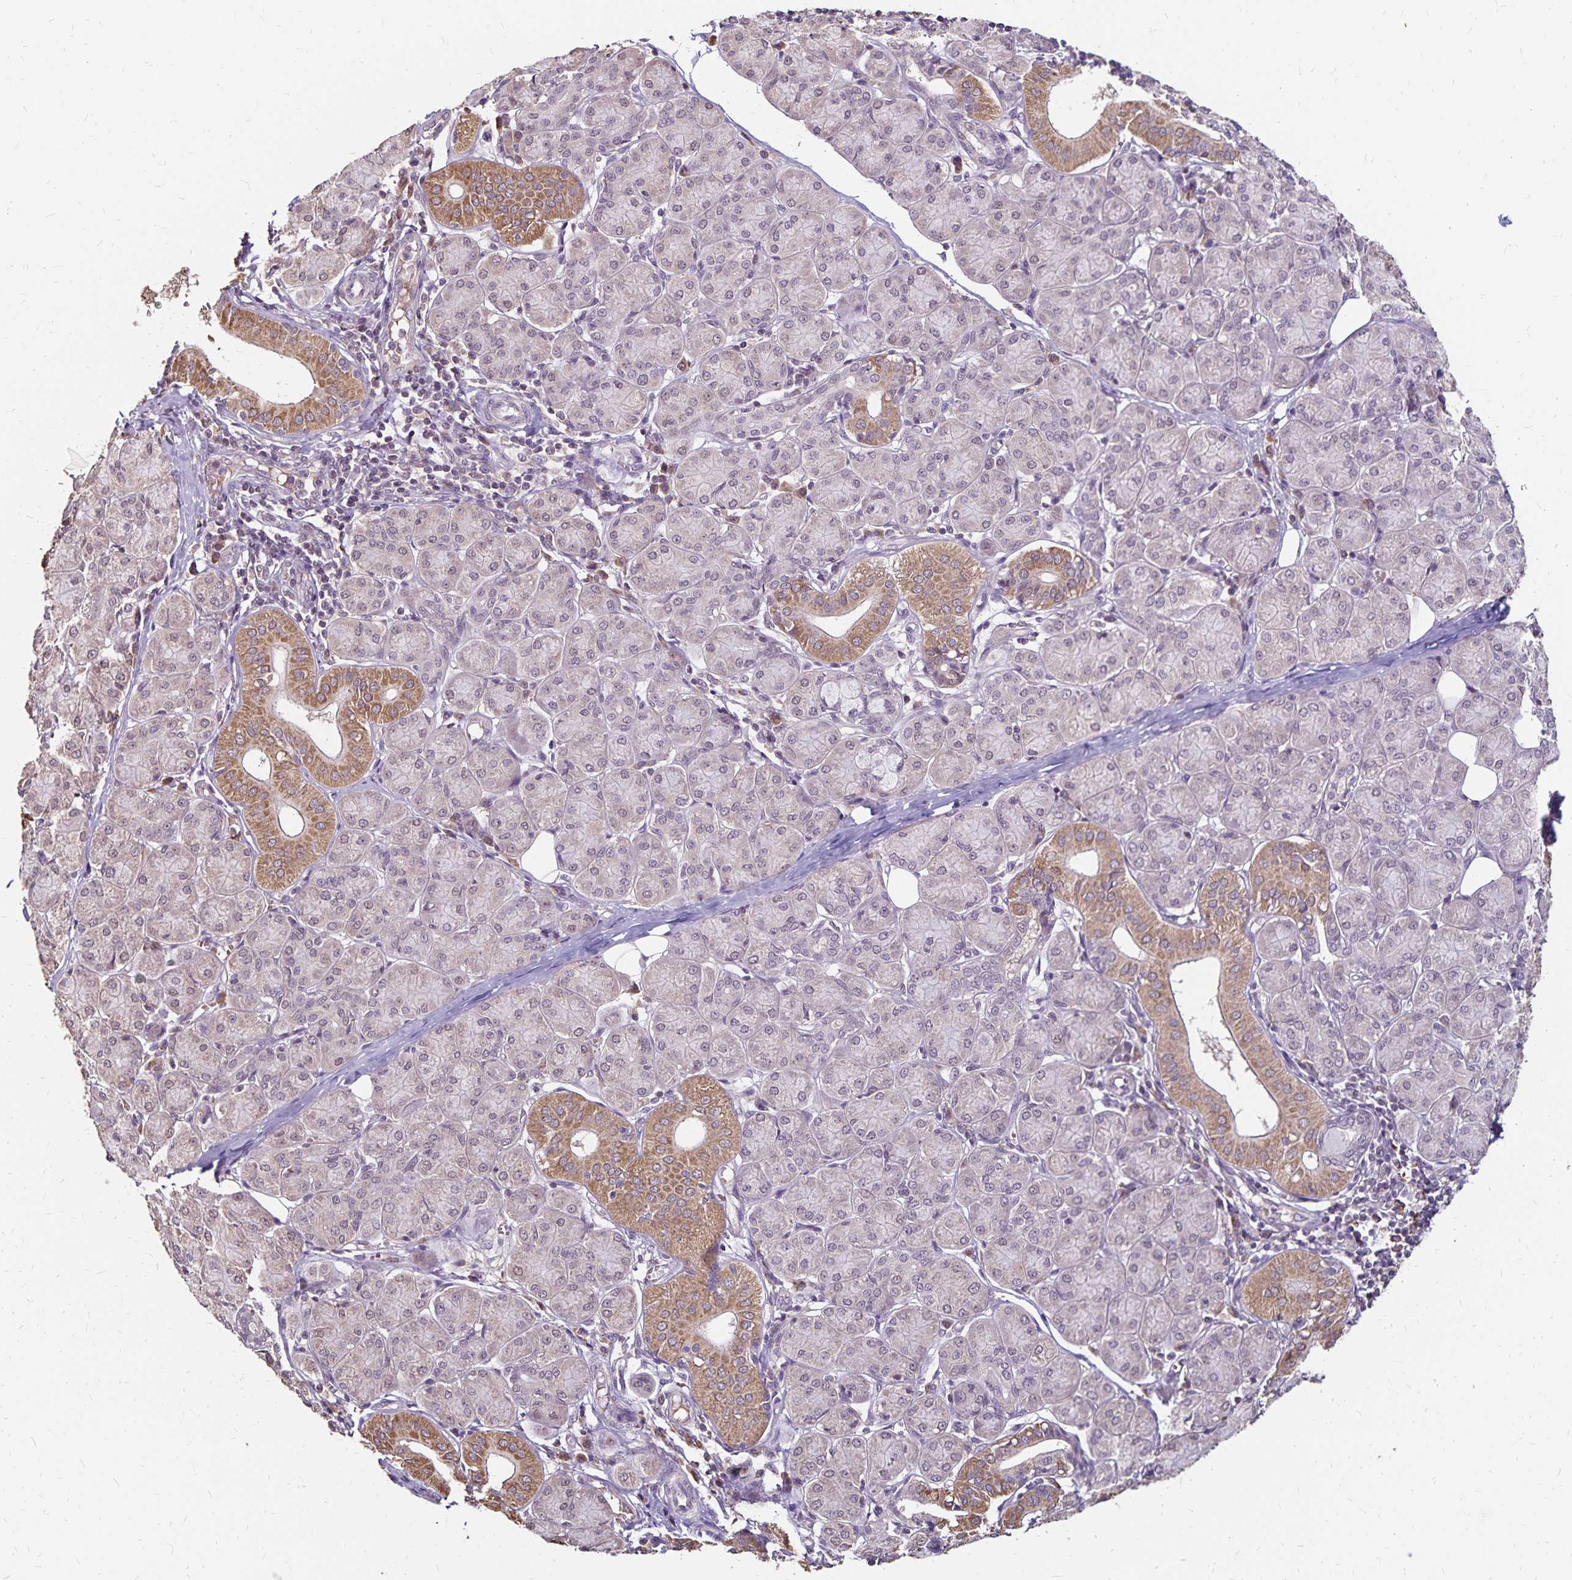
{"staining": {"intensity": "strong", "quantity": "<25%", "location": "cytoplasmic/membranous"}, "tissue": "salivary gland", "cell_type": "Glandular cells", "image_type": "normal", "snomed": [{"axis": "morphology", "description": "Normal tissue, NOS"}, {"axis": "morphology", "description": "Inflammation, NOS"}, {"axis": "topography", "description": "Lymph node"}, {"axis": "topography", "description": "Salivary gland"}], "caption": "Immunohistochemistry of benign human salivary gland demonstrates medium levels of strong cytoplasmic/membranous staining in approximately <25% of glandular cells.", "gene": "EMC10", "patient": {"sex": "male", "age": 3}}